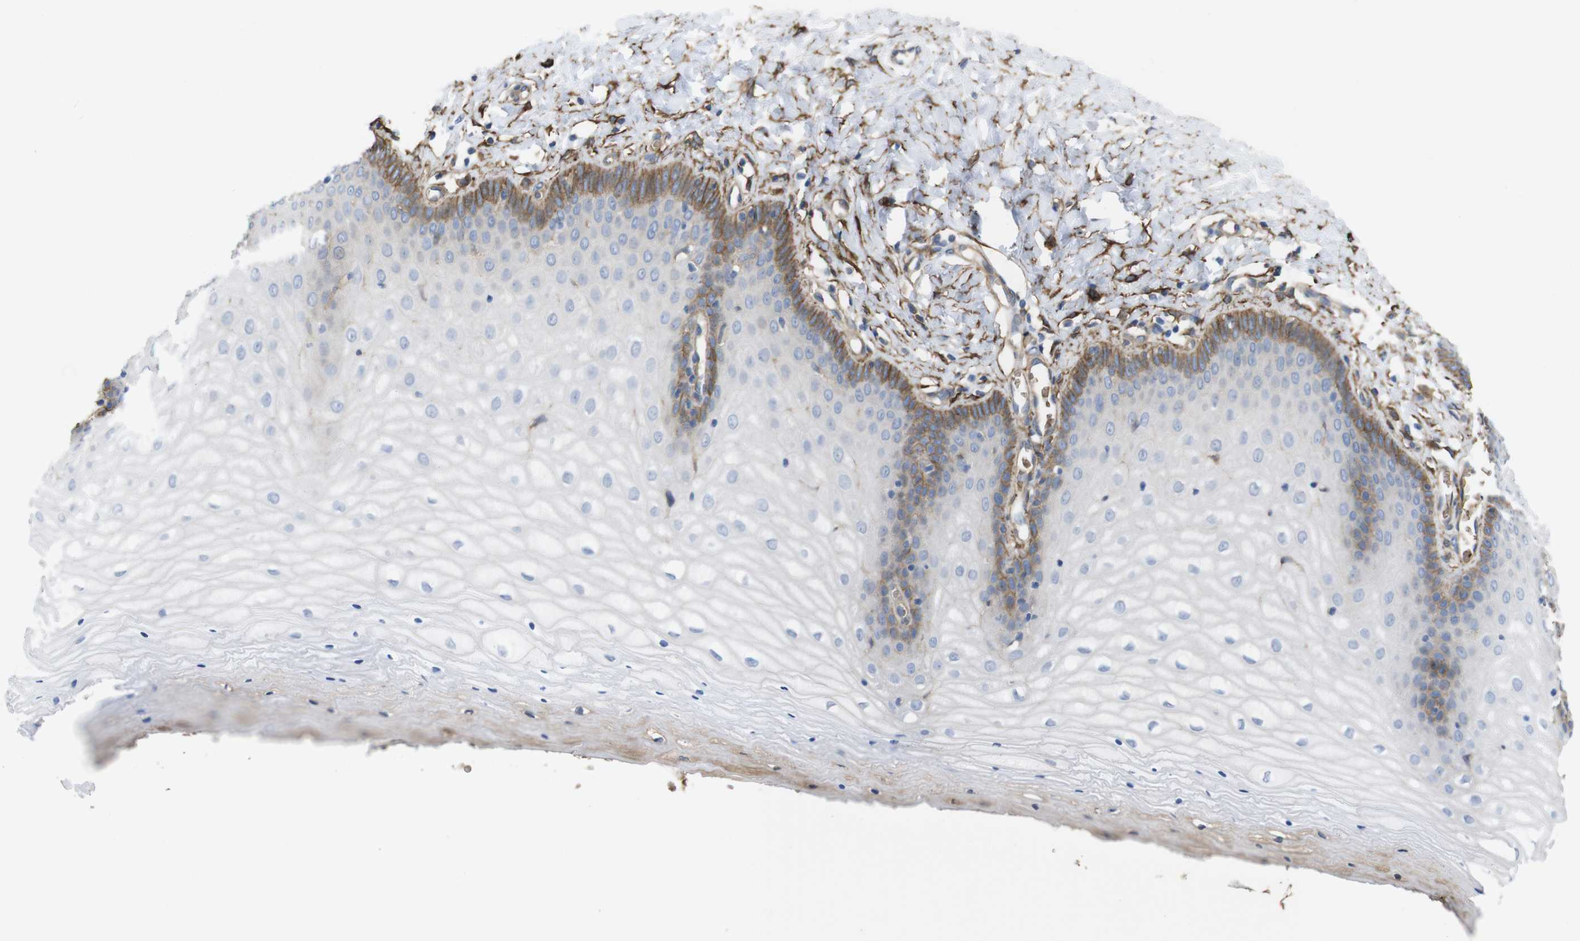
{"staining": {"intensity": "moderate", "quantity": ">75%", "location": "cytoplasmic/membranous"}, "tissue": "cervix", "cell_type": "Glandular cells", "image_type": "normal", "snomed": [{"axis": "morphology", "description": "Normal tissue, NOS"}, {"axis": "topography", "description": "Cervix"}], "caption": "High-power microscopy captured an IHC photomicrograph of normal cervix, revealing moderate cytoplasmic/membranous positivity in about >75% of glandular cells.", "gene": "CYBRD1", "patient": {"sex": "female", "age": 55}}